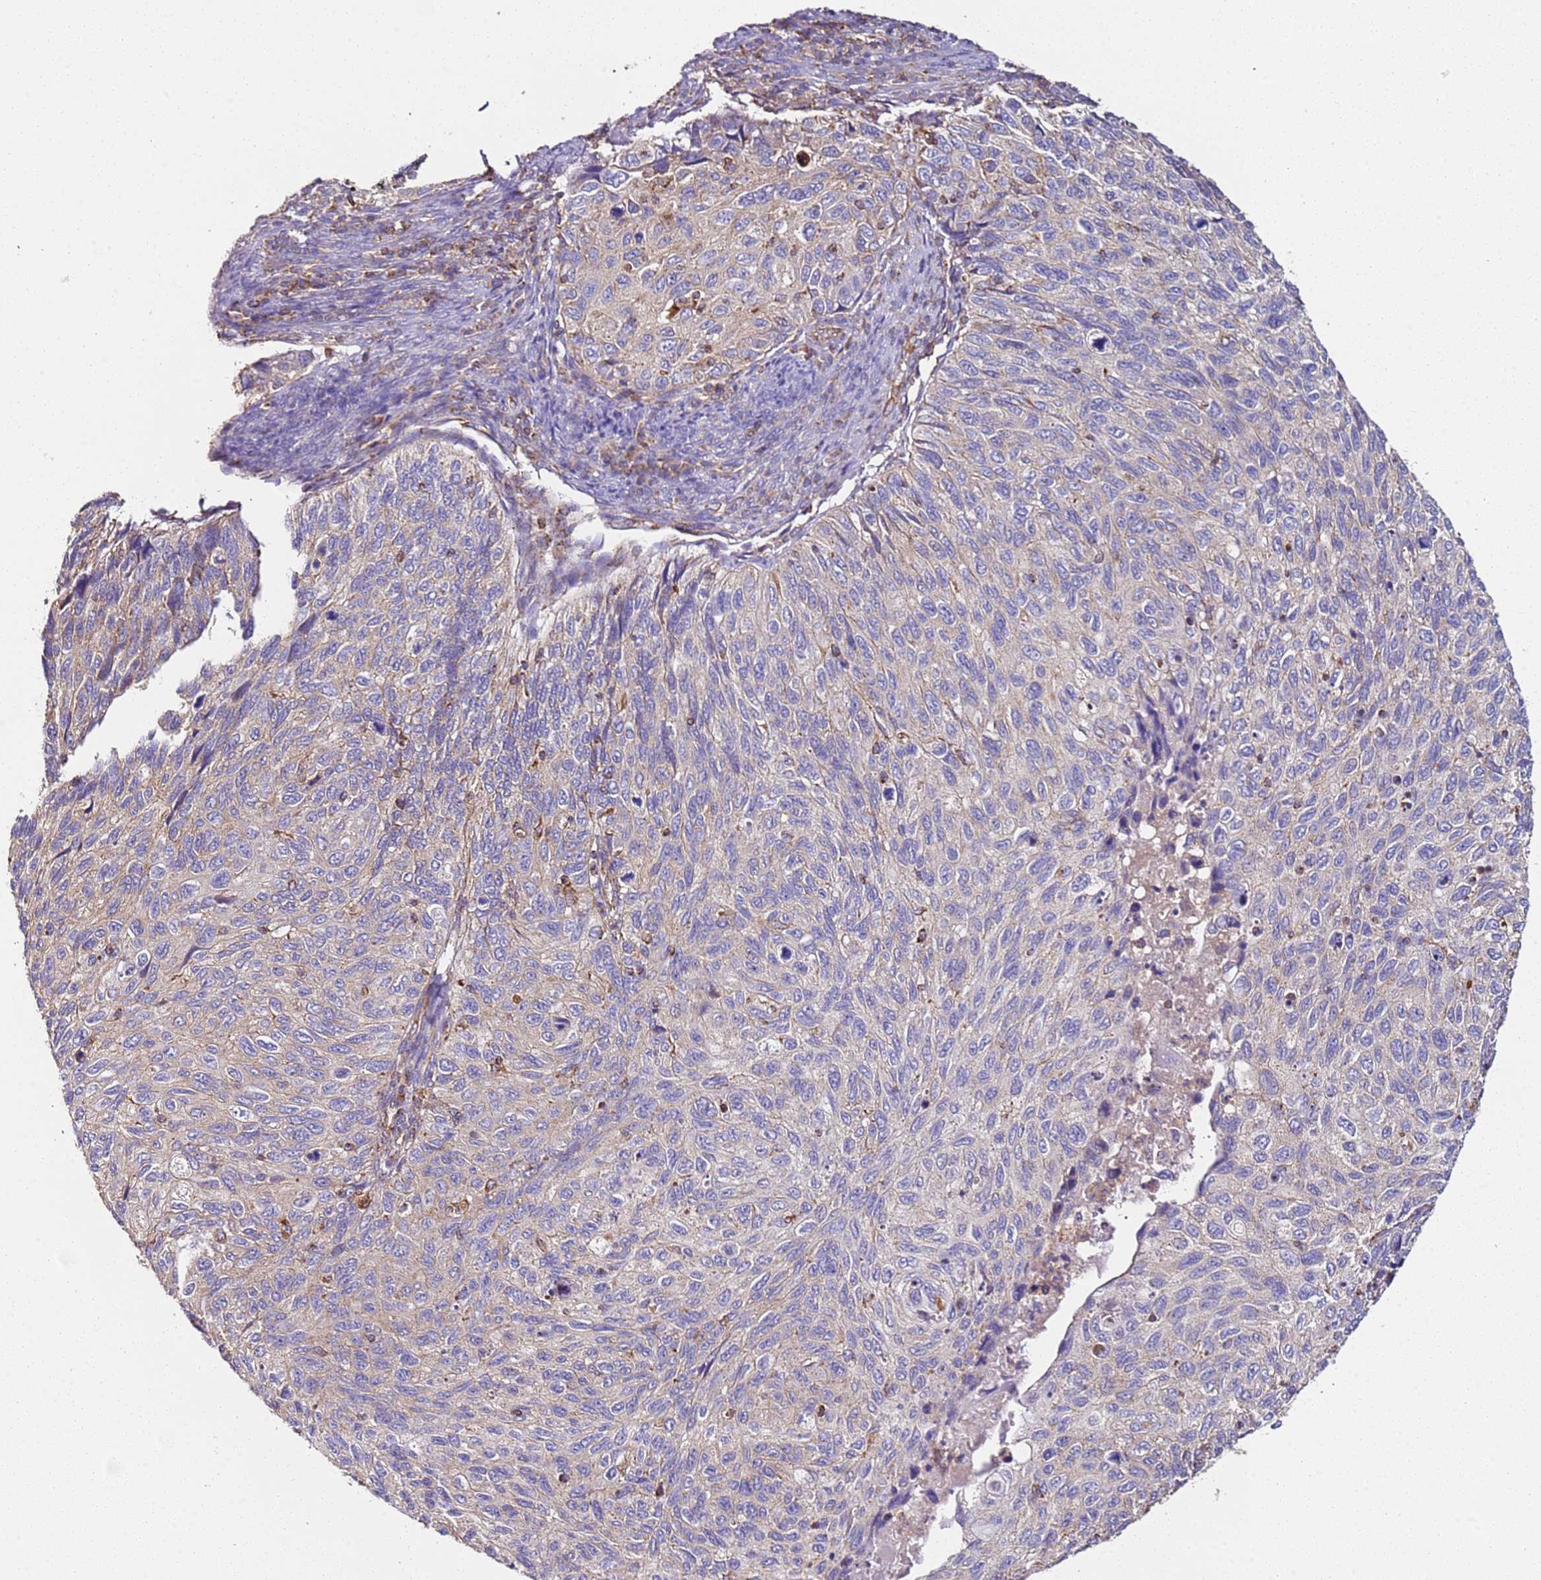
{"staining": {"intensity": "negative", "quantity": "none", "location": "none"}, "tissue": "cervical cancer", "cell_type": "Tumor cells", "image_type": "cancer", "snomed": [{"axis": "morphology", "description": "Squamous cell carcinoma, NOS"}, {"axis": "topography", "description": "Cervix"}], "caption": "Immunohistochemistry of human squamous cell carcinoma (cervical) displays no expression in tumor cells. (DAB IHC, high magnification).", "gene": "RMND5A", "patient": {"sex": "female", "age": 70}}